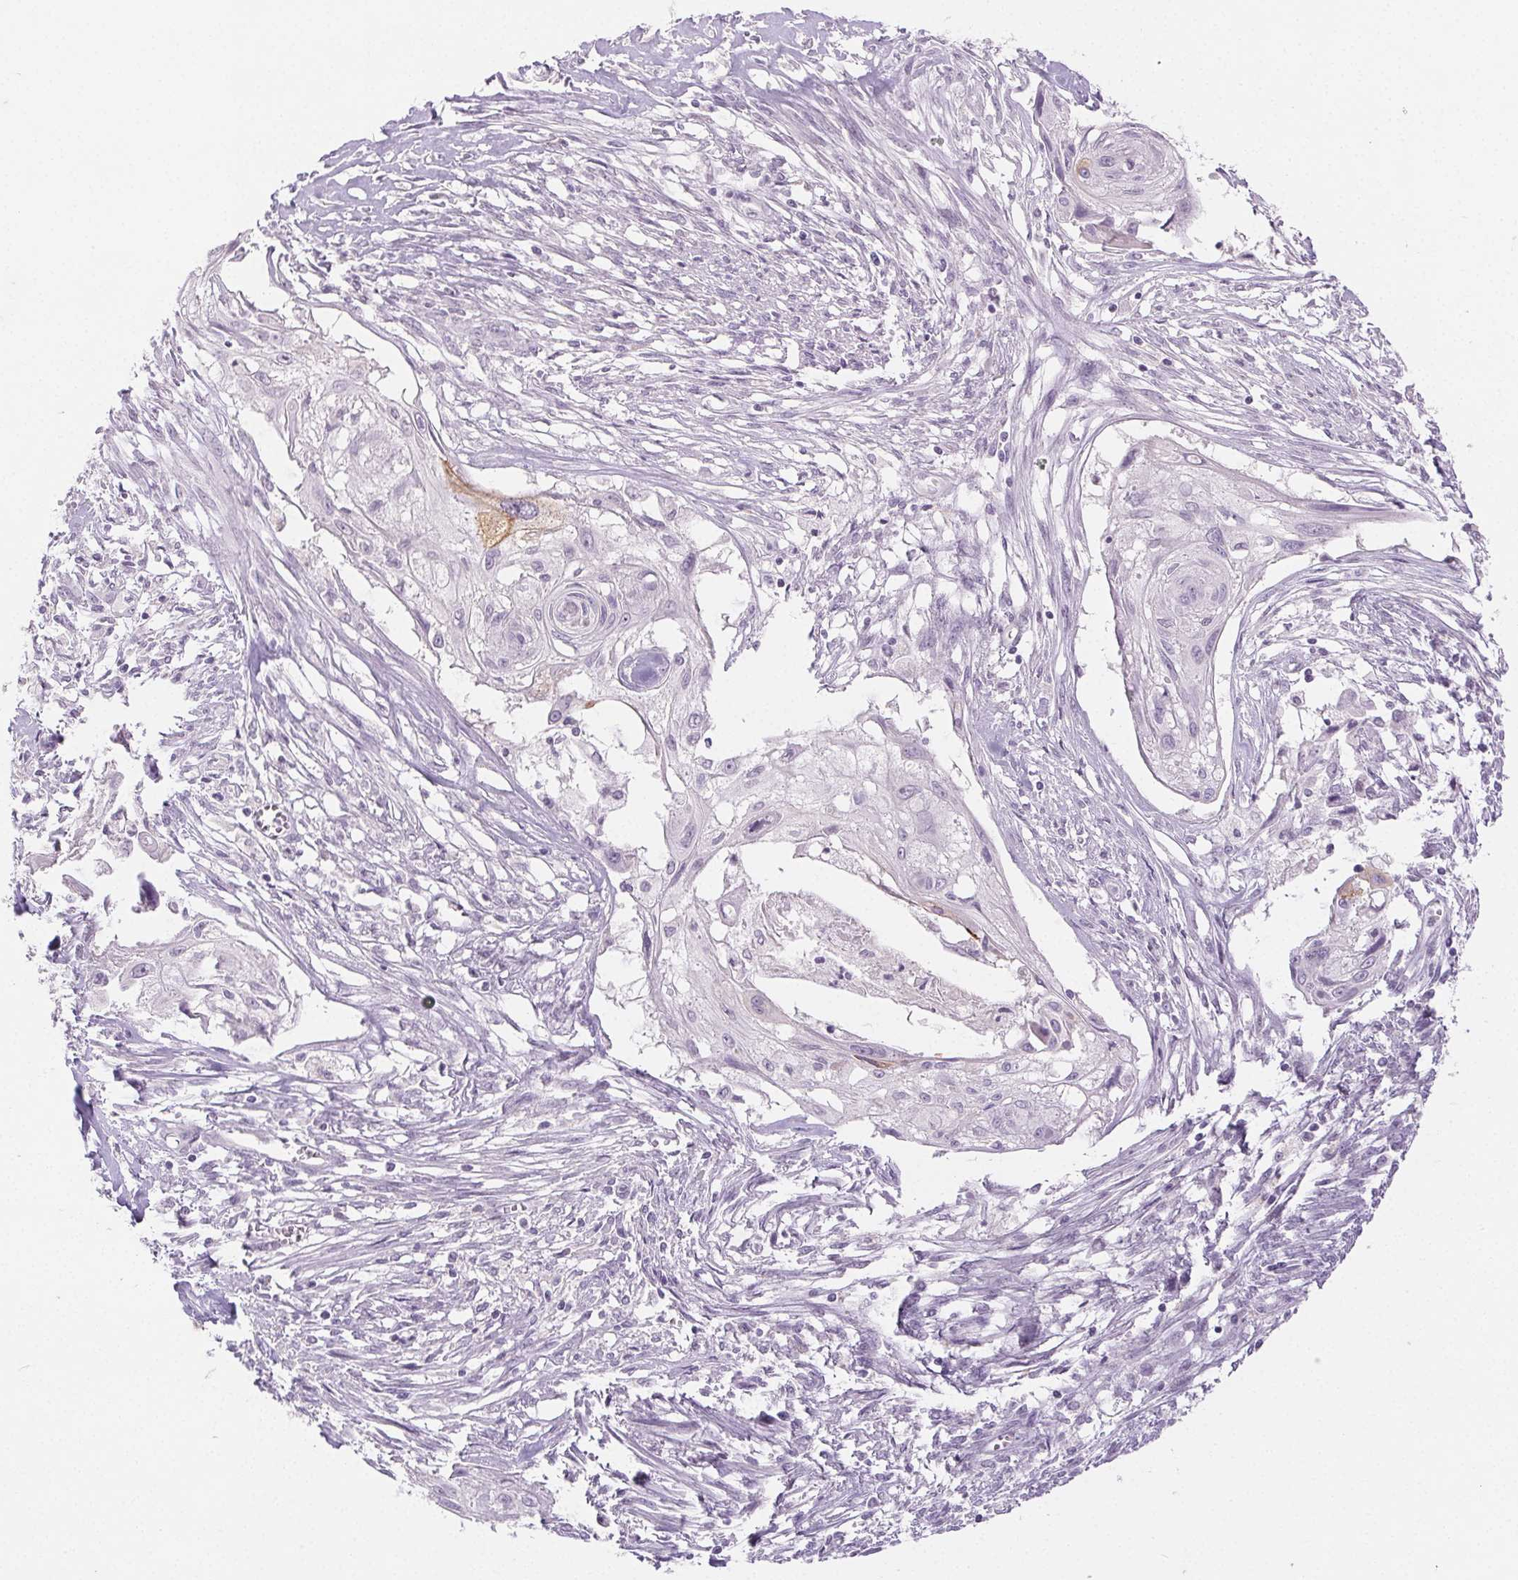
{"staining": {"intensity": "weak", "quantity": "<25%", "location": "cytoplasmic/membranous"}, "tissue": "cervical cancer", "cell_type": "Tumor cells", "image_type": "cancer", "snomed": [{"axis": "morphology", "description": "Squamous cell carcinoma, NOS"}, {"axis": "topography", "description": "Cervix"}], "caption": "High power microscopy histopathology image of an IHC micrograph of cervical squamous cell carcinoma, revealing no significant positivity in tumor cells.", "gene": "PI3", "patient": {"sex": "female", "age": 49}}